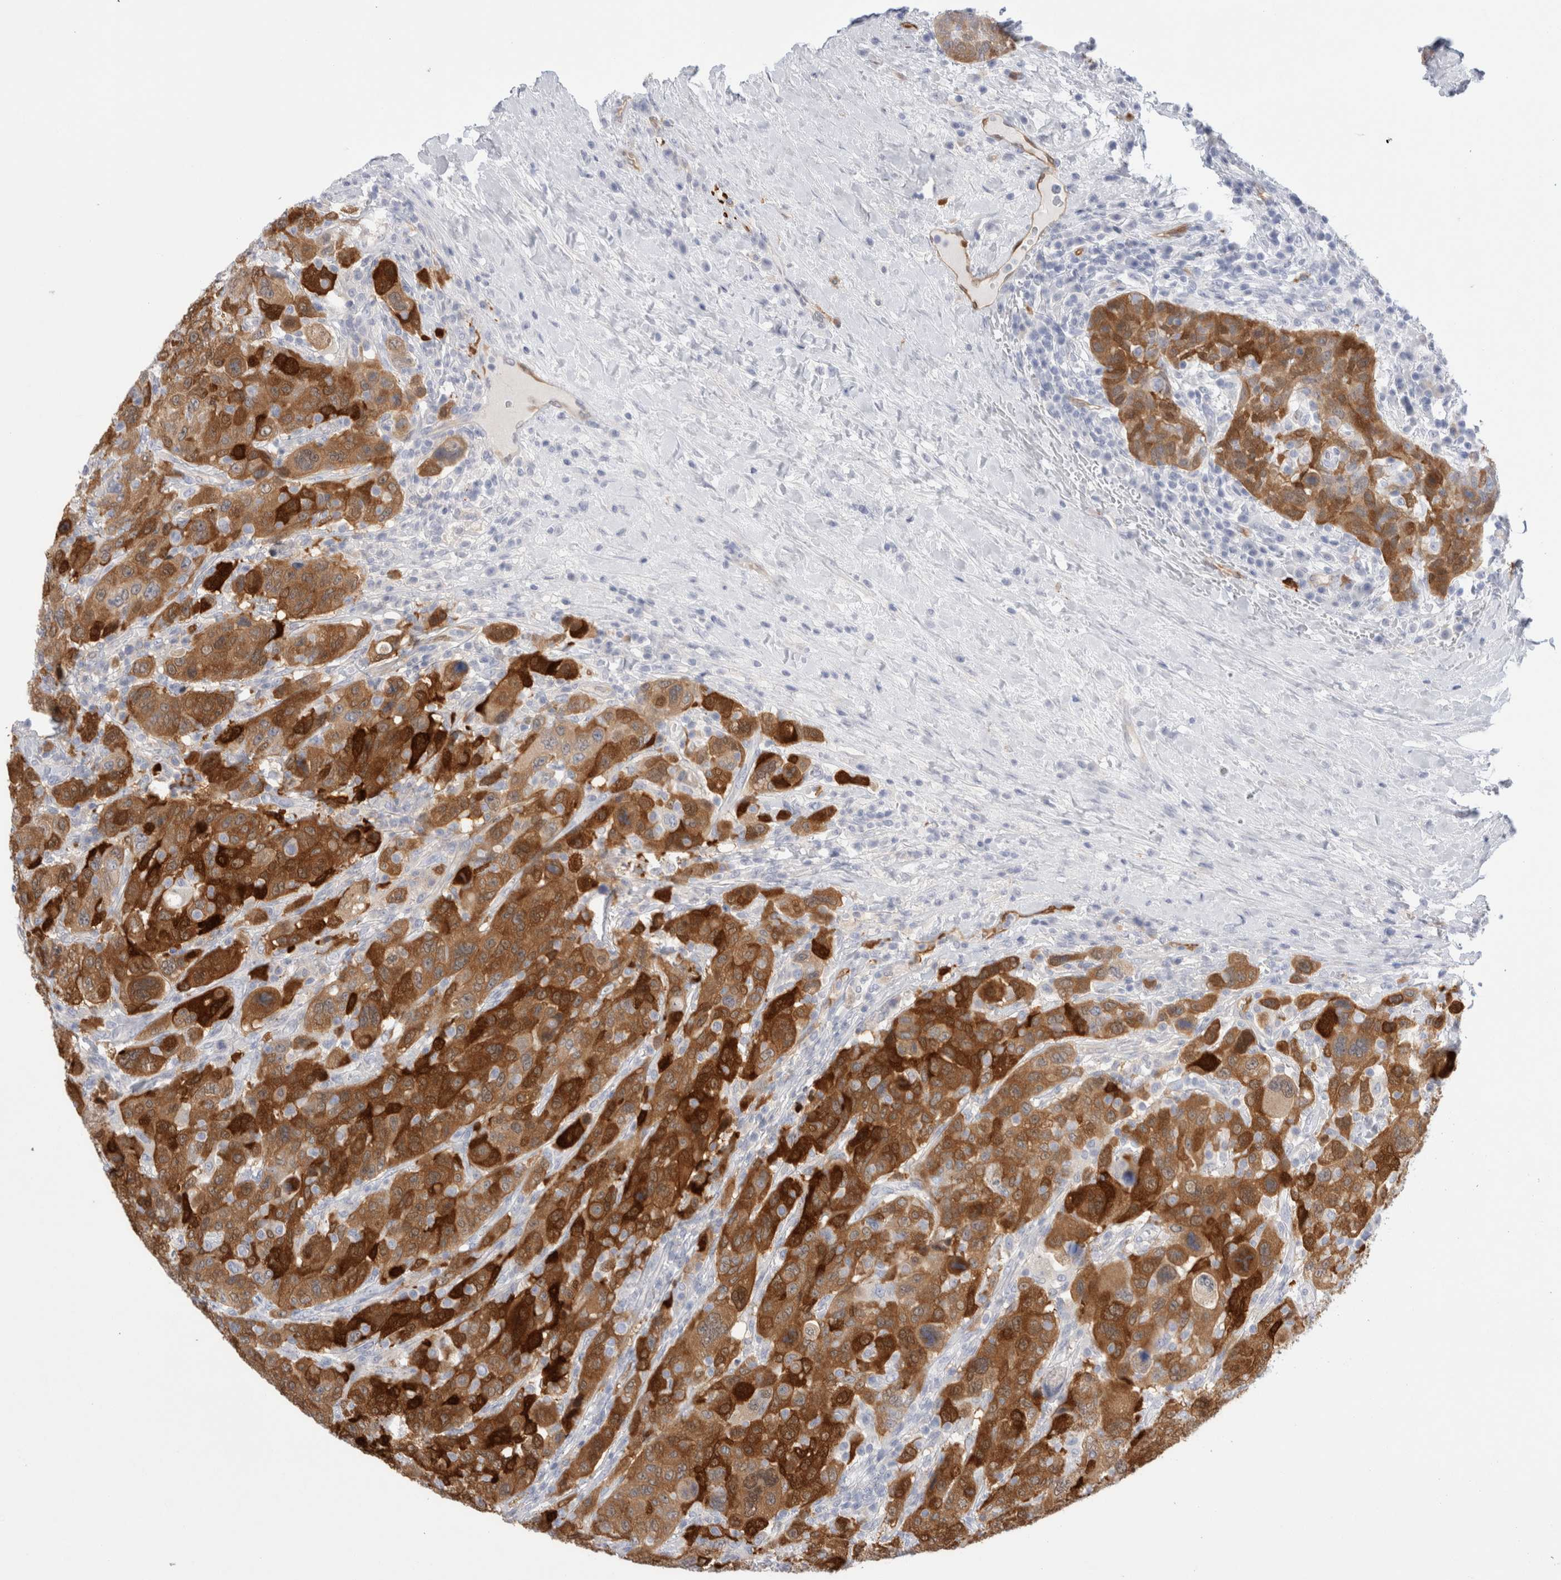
{"staining": {"intensity": "strong", "quantity": ">75%", "location": "cytoplasmic/membranous"}, "tissue": "breast cancer", "cell_type": "Tumor cells", "image_type": "cancer", "snomed": [{"axis": "morphology", "description": "Duct carcinoma"}, {"axis": "topography", "description": "Breast"}], "caption": "There is high levels of strong cytoplasmic/membranous staining in tumor cells of invasive ductal carcinoma (breast), as demonstrated by immunohistochemical staining (brown color).", "gene": "NAPEPLD", "patient": {"sex": "female", "age": 37}}